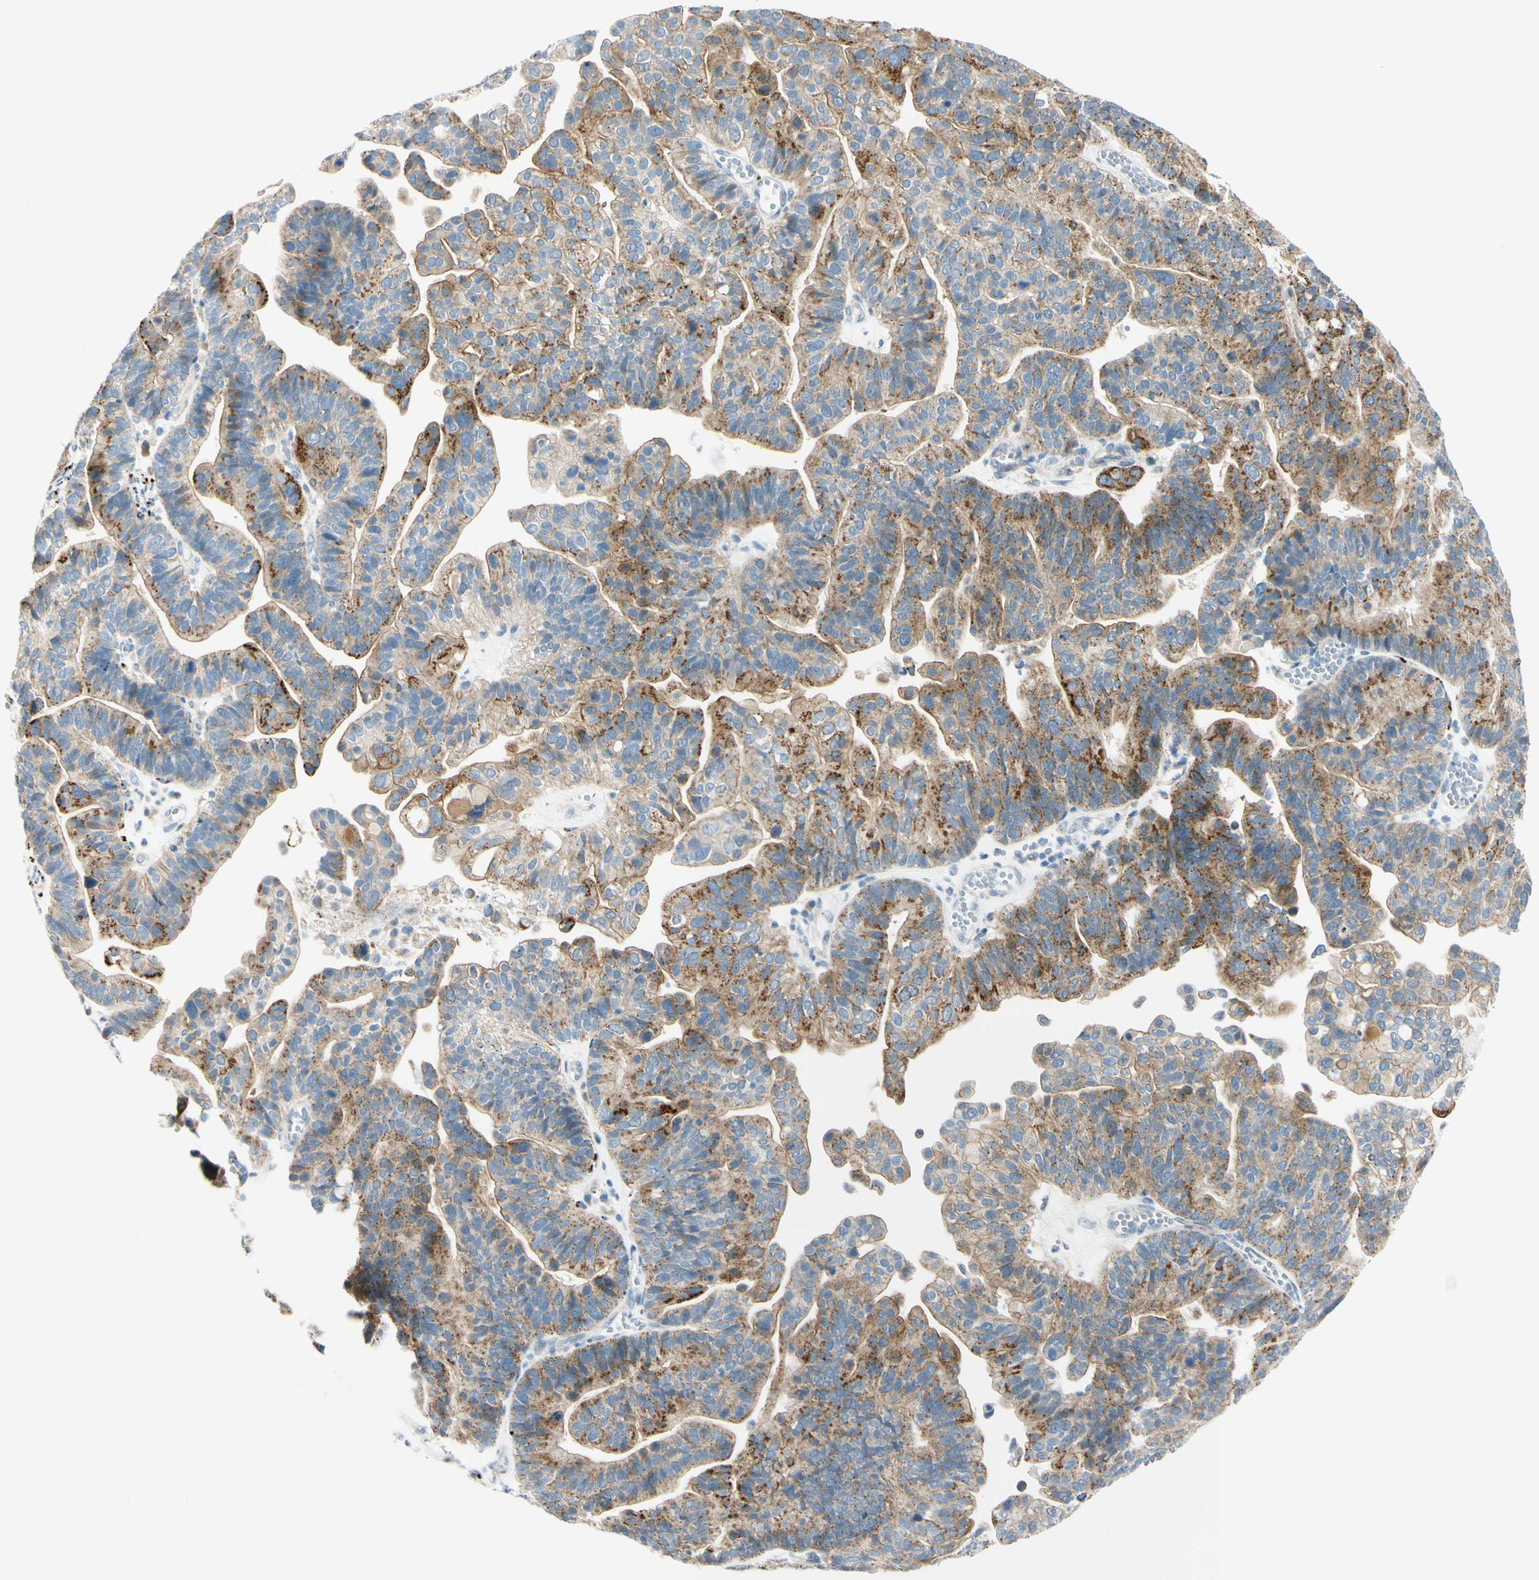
{"staining": {"intensity": "moderate", "quantity": ">75%", "location": "cytoplasmic/membranous"}, "tissue": "ovarian cancer", "cell_type": "Tumor cells", "image_type": "cancer", "snomed": [{"axis": "morphology", "description": "Cystadenocarcinoma, serous, NOS"}, {"axis": "topography", "description": "Ovary"}], "caption": "Protein positivity by IHC reveals moderate cytoplasmic/membranous staining in approximately >75% of tumor cells in ovarian serous cystadenocarcinoma.", "gene": "GALNT5", "patient": {"sex": "female", "age": 56}}